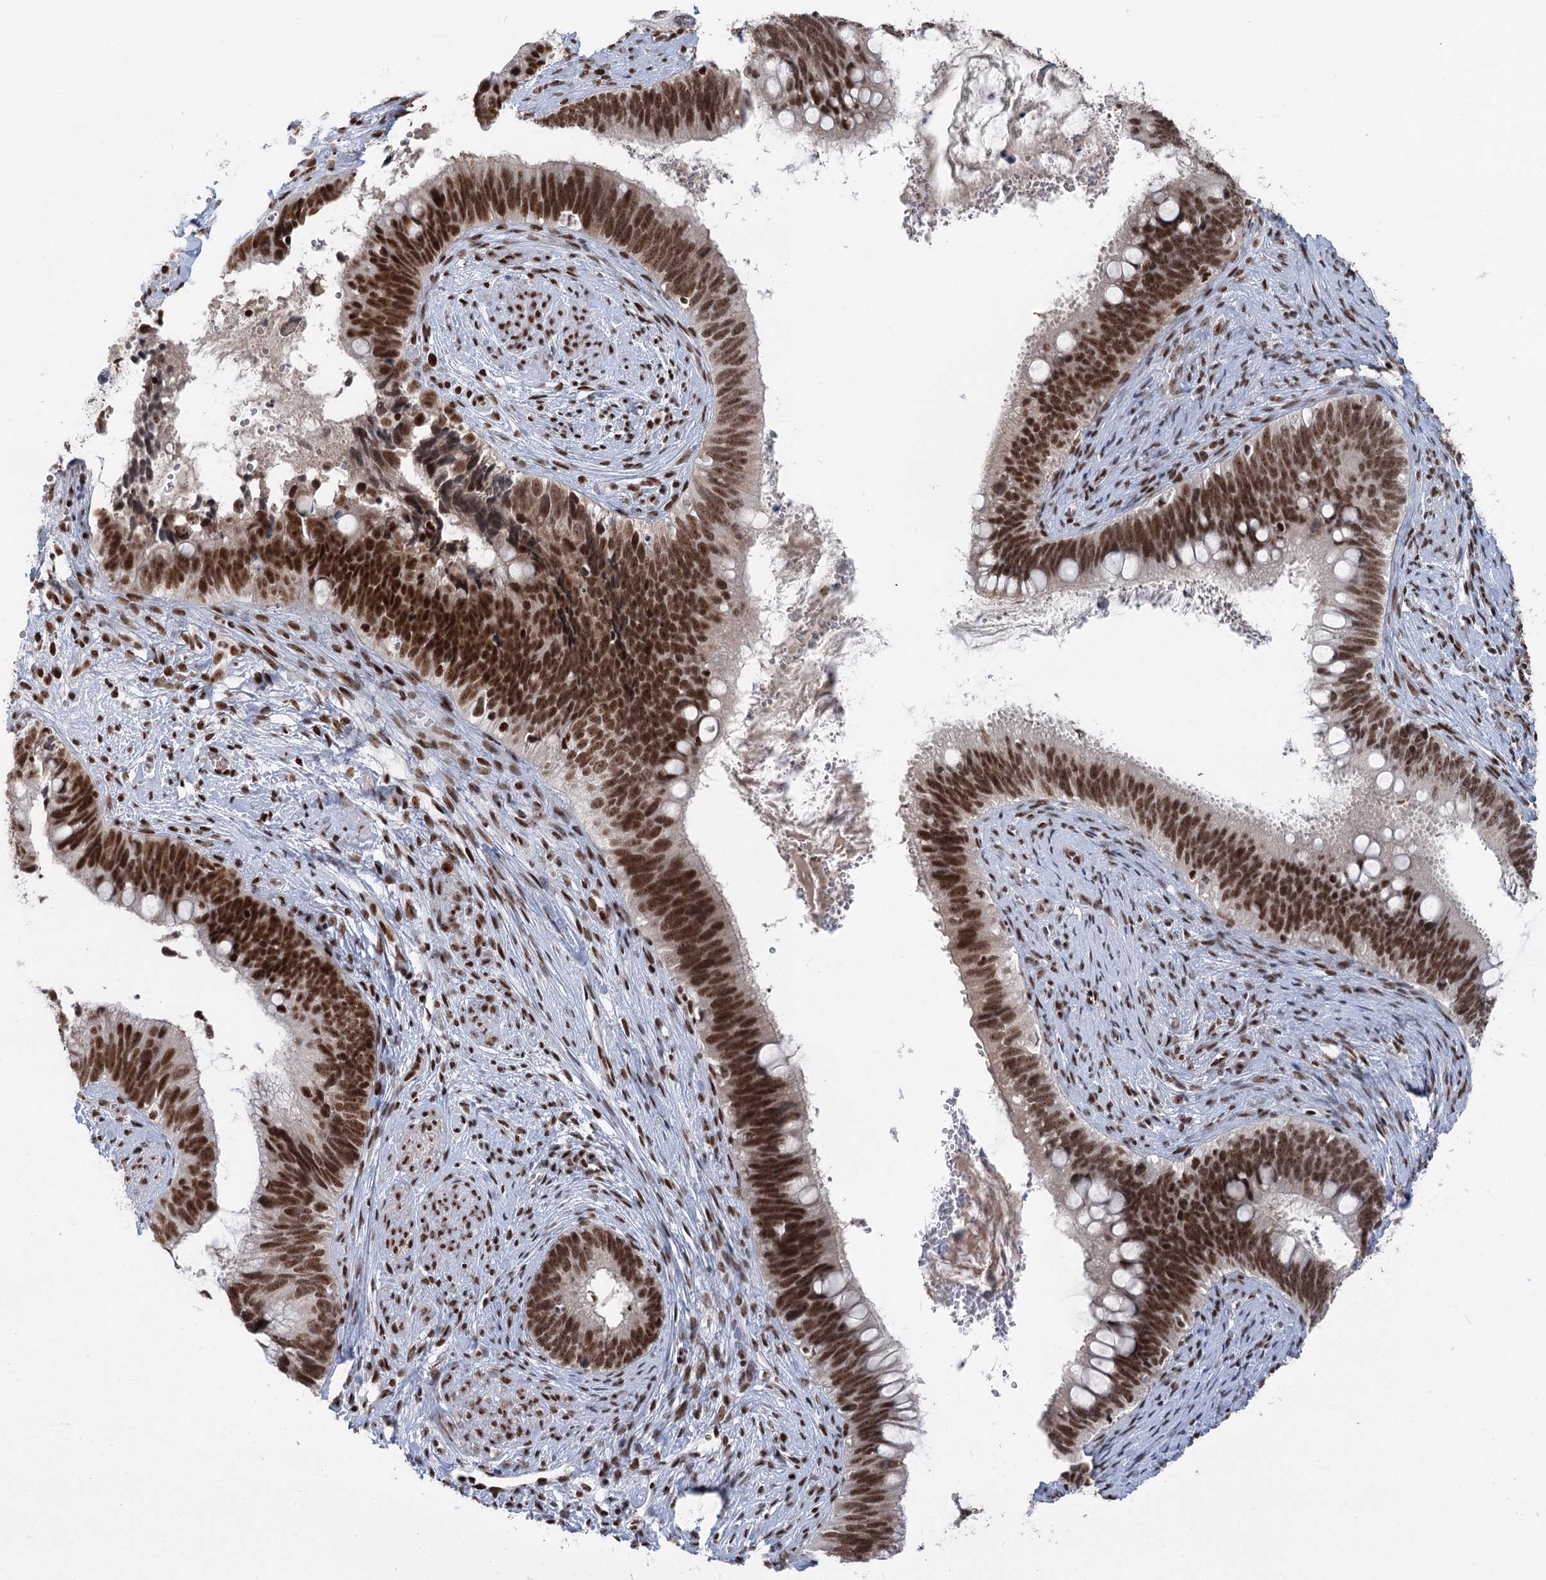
{"staining": {"intensity": "strong", "quantity": ">75%", "location": "nuclear"}, "tissue": "cervical cancer", "cell_type": "Tumor cells", "image_type": "cancer", "snomed": [{"axis": "morphology", "description": "Adenocarcinoma, NOS"}, {"axis": "topography", "description": "Cervix"}], "caption": "There is high levels of strong nuclear staining in tumor cells of adenocarcinoma (cervical), as demonstrated by immunohistochemical staining (brown color).", "gene": "CGGBP1", "patient": {"sex": "female", "age": 42}}